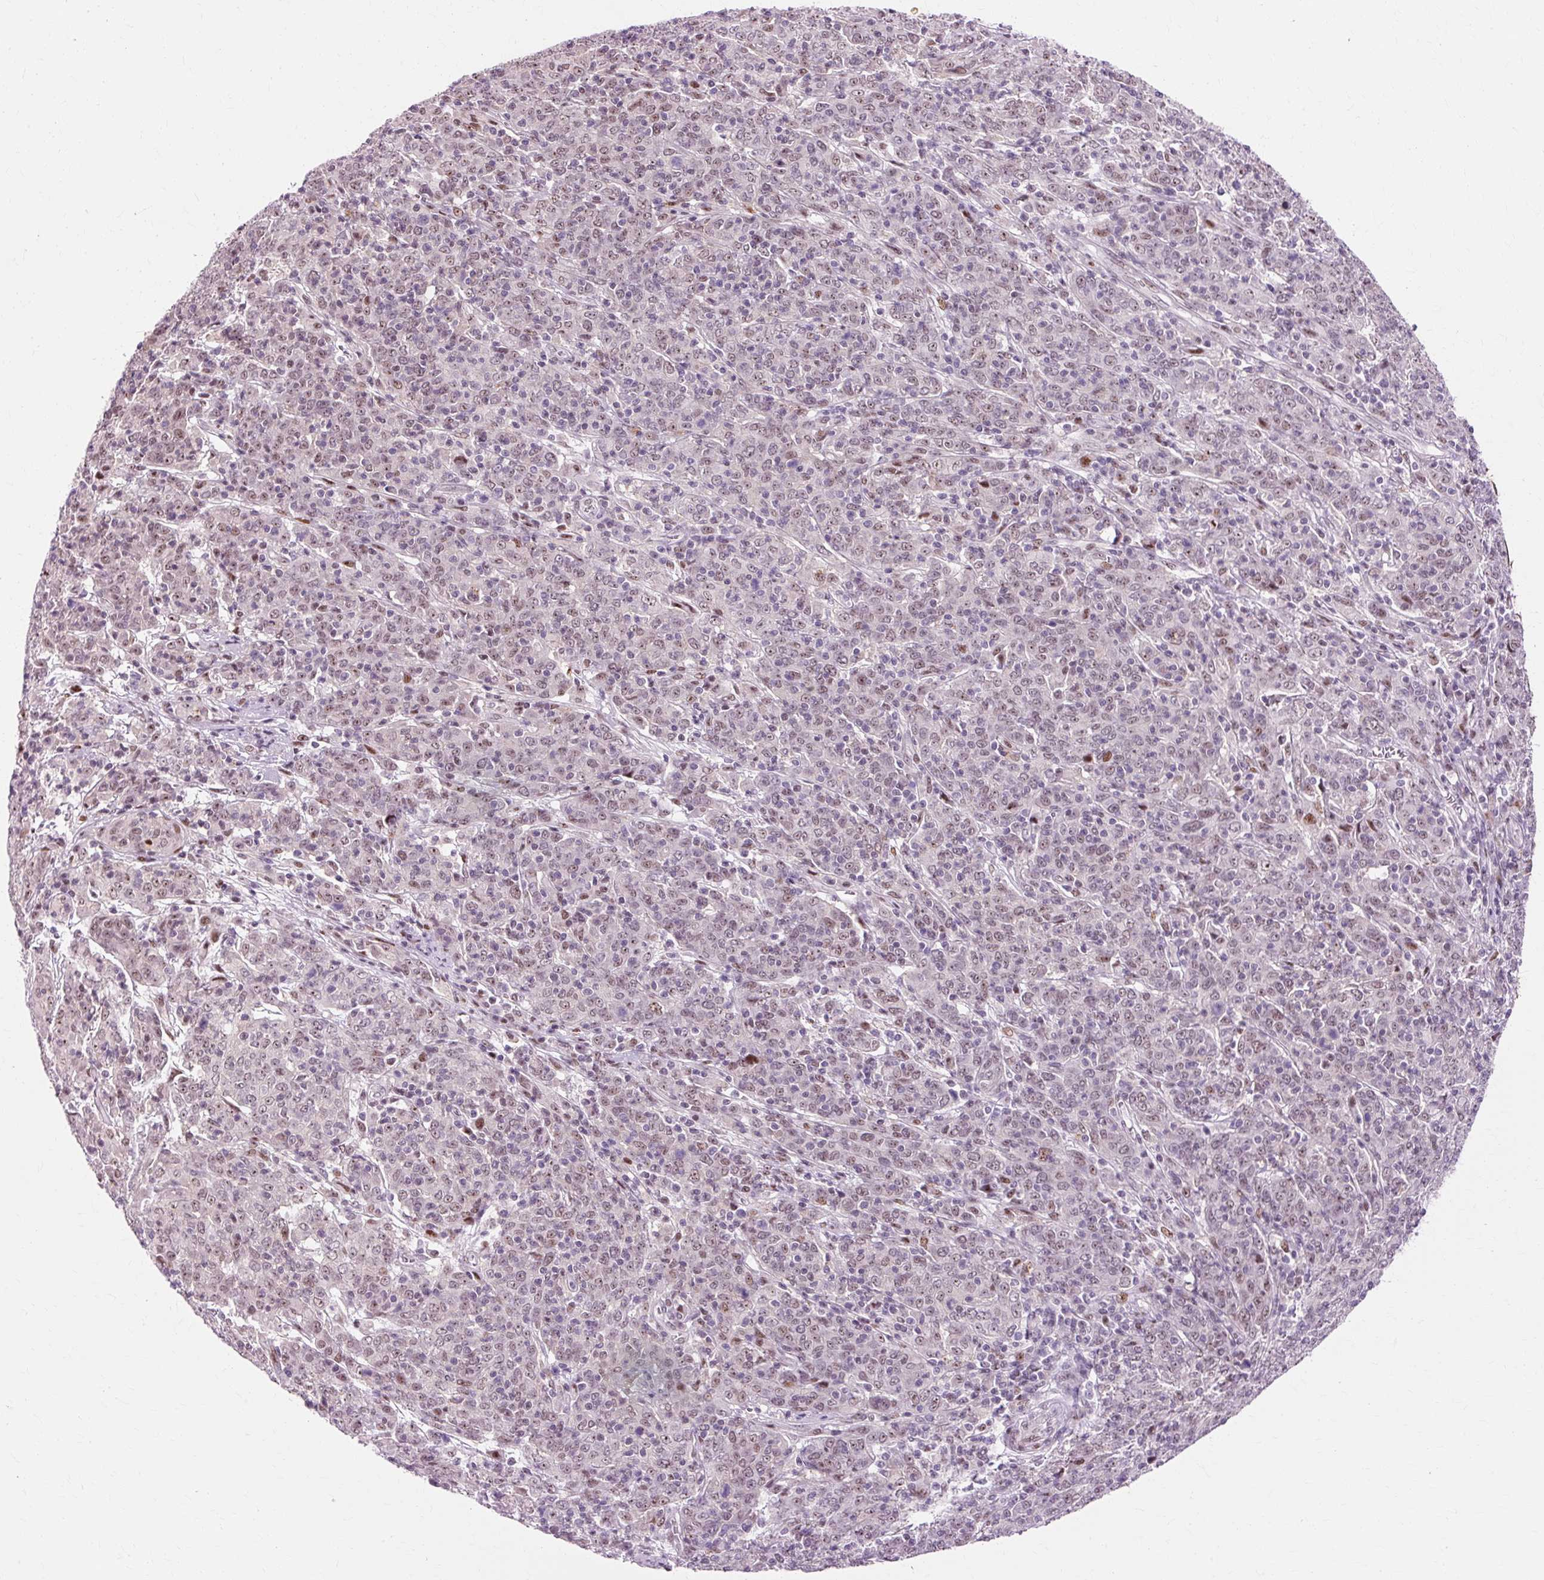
{"staining": {"intensity": "weak", "quantity": "25%-75%", "location": "nuclear"}, "tissue": "cervical cancer", "cell_type": "Tumor cells", "image_type": "cancer", "snomed": [{"axis": "morphology", "description": "Squamous cell carcinoma, NOS"}, {"axis": "topography", "description": "Cervix"}], "caption": "Immunohistochemistry histopathology image of neoplastic tissue: squamous cell carcinoma (cervical) stained using immunohistochemistry exhibits low levels of weak protein expression localized specifically in the nuclear of tumor cells, appearing as a nuclear brown color.", "gene": "MACROD2", "patient": {"sex": "female", "age": 67}}